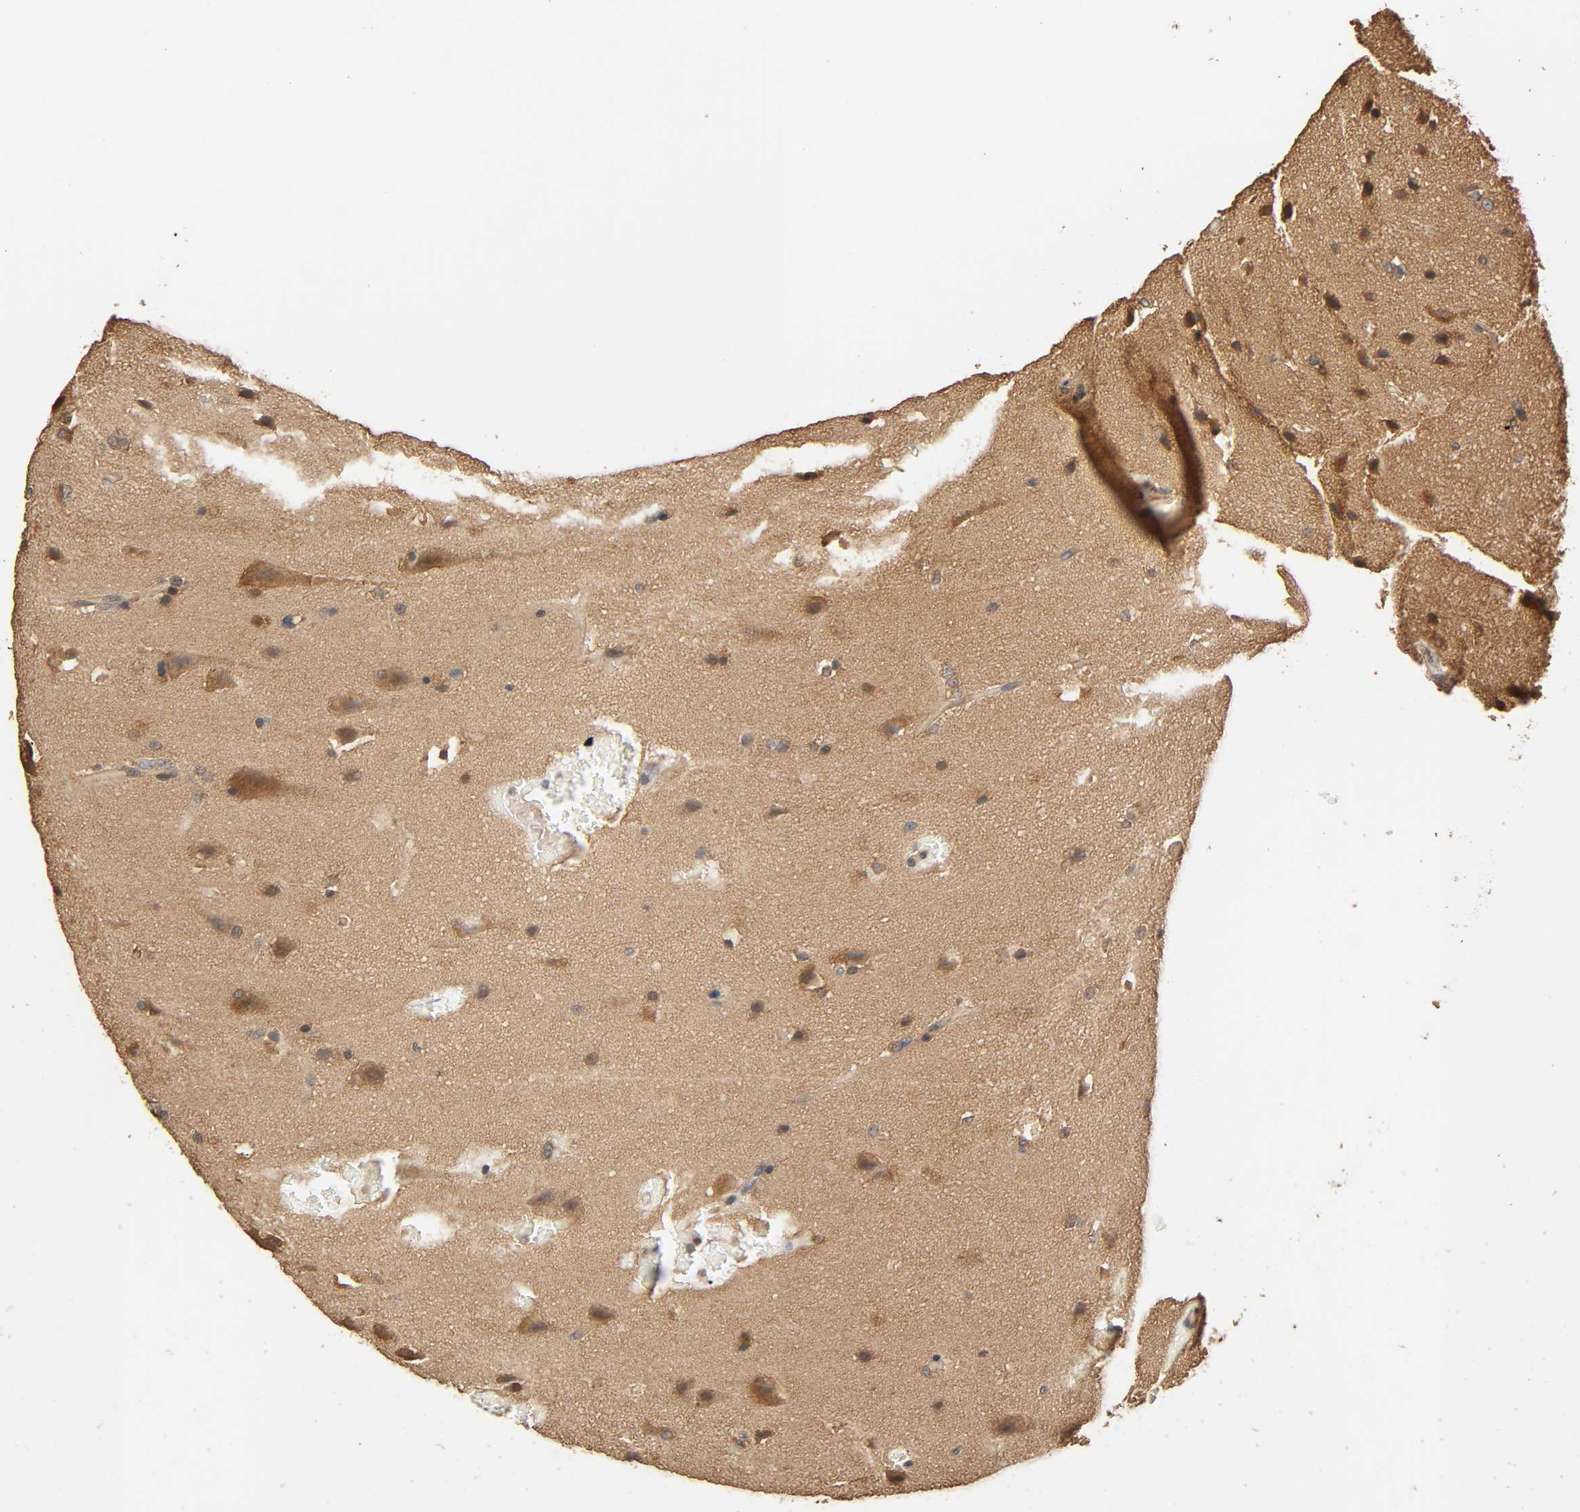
{"staining": {"intensity": "moderate", "quantity": ">75%", "location": "cytoplasmic/membranous"}, "tissue": "glioma", "cell_type": "Tumor cells", "image_type": "cancer", "snomed": [{"axis": "morphology", "description": "Glioma, malignant, Low grade"}, {"axis": "topography", "description": "Cerebral cortex"}], "caption": "Protein expression analysis of human low-grade glioma (malignant) reveals moderate cytoplasmic/membranous expression in about >75% of tumor cells. The protein is shown in brown color, while the nuclei are stained blue.", "gene": "ARHGEF7", "patient": {"sex": "female", "age": 47}}